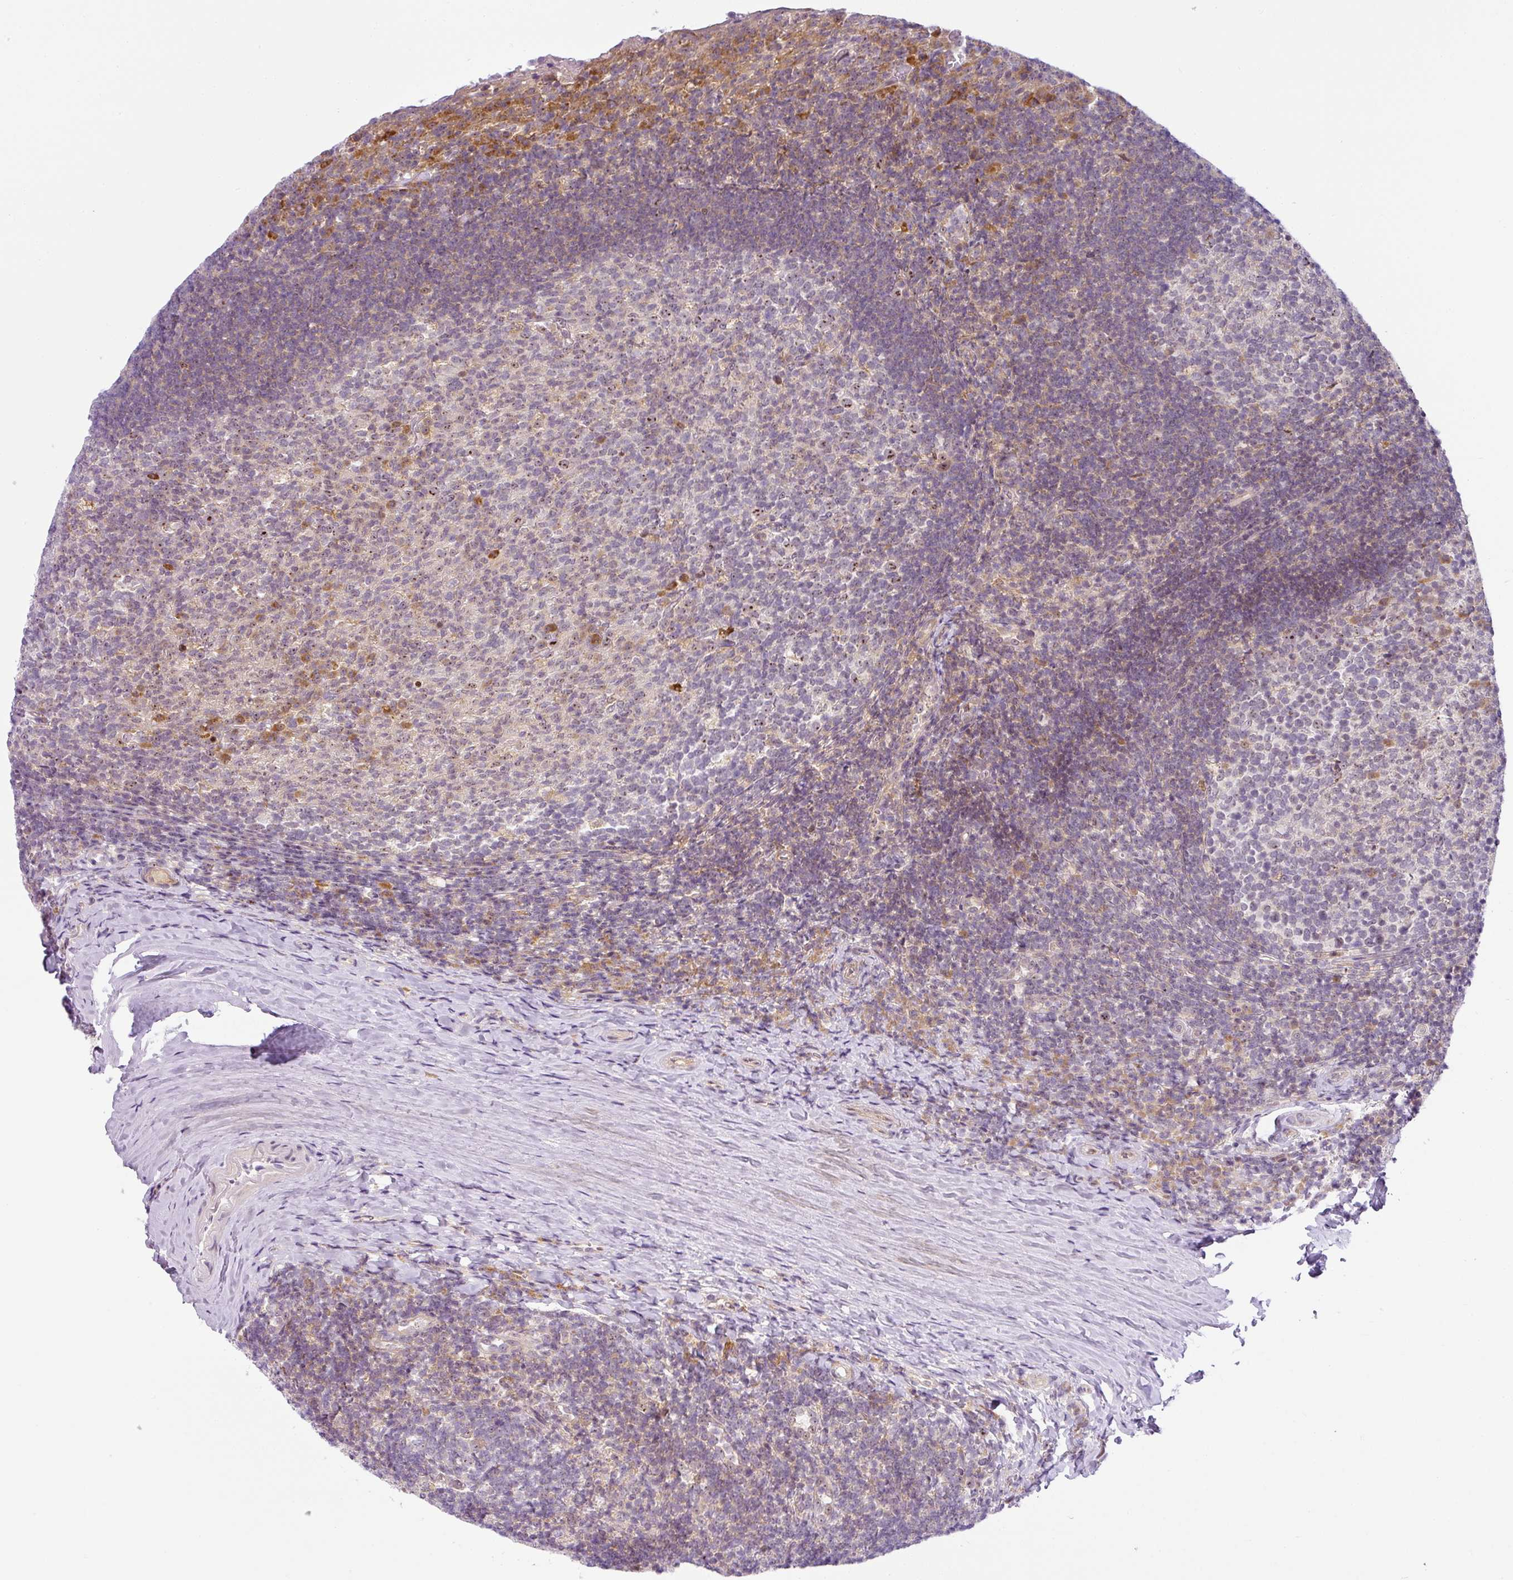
{"staining": {"intensity": "moderate", "quantity": "<25%", "location": "cytoplasmic/membranous,nuclear"}, "tissue": "tonsil", "cell_type": "Germinal center cells", "image_type": "normal", "snomed": [{"axis": "morphology", "description": "Normal tissue, NOS"}, {"axis": "topography", "description": "Tonsil"}], "caption": "IHC staining of normal tonsil, which reveals low levels of moderate cytoplasmic/membranous,nuclear expression in about <25% of germinal center cells indicating moderate cytoplasmic/membranous,nuclear protein expression. The staining was performed using DAB (3,3'-diaminobenzidine) (brown) for protein detection and nuclei were counterstained in hematoxylin (blue).", "gene": "NDUFB2", "patient": {"sex": "female", "age": 10}}